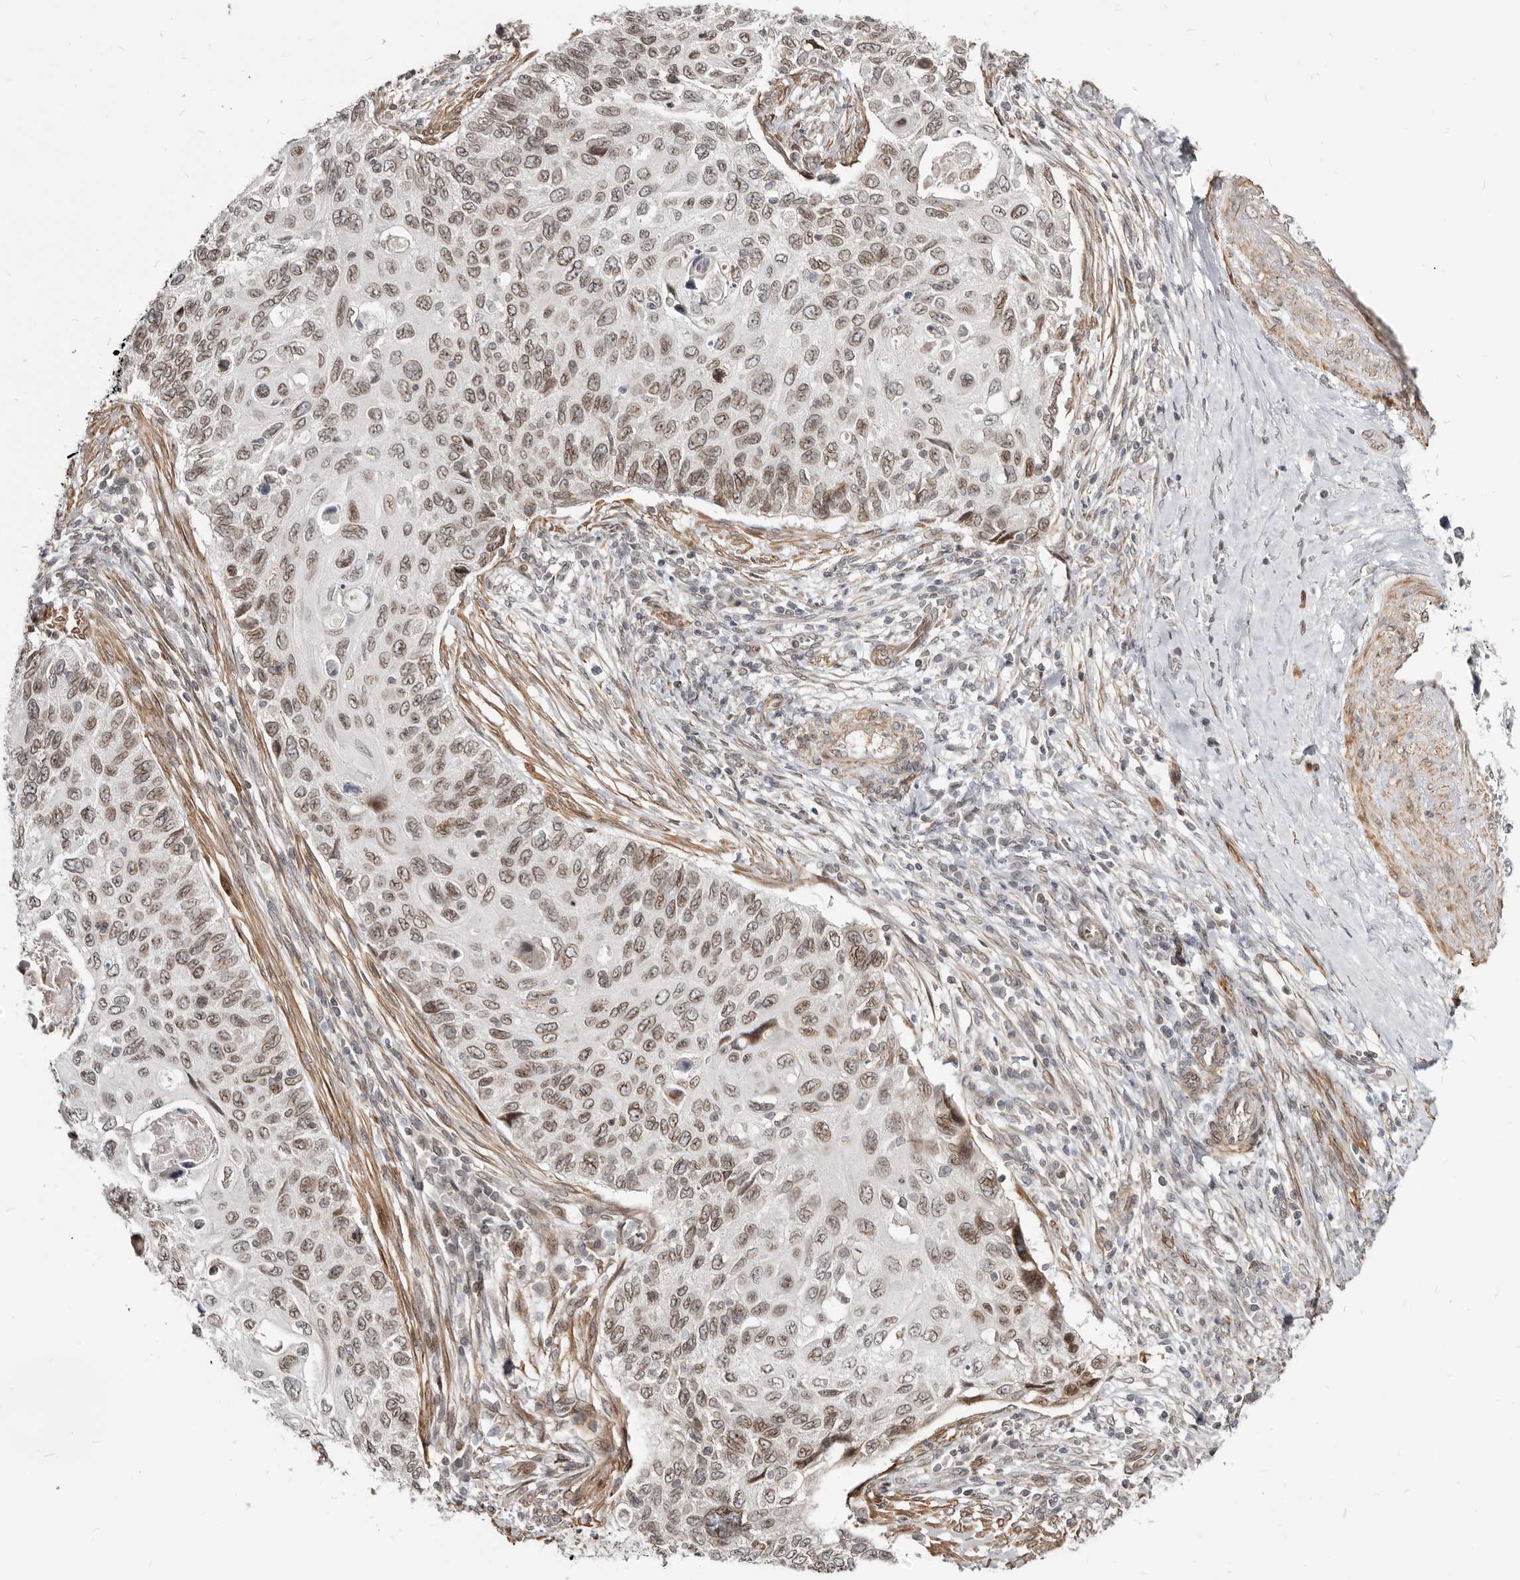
{"staining": {"intensity": "weak", "quantity": ">75%", "location": "cytoplasmic/membranous,nuclear"}, "tissue": "cervical cancer", "cell_type": "Tumor cells", "image_type": "cancer", "snomed": [{"axis": "morphology", "description": "Squamous cell carcinoma, NOS"}, {"axis": "topography", "description": "Cervix"}], "caption": "Protein staining of cervical cancer tissue shows weak cytoplasmic/membranous and nuclear expression in about >75% of tumor cells. (Stains: DAB in brown, nuclei in blue, Microscopy: brightfield microscopy at high magnification).", "gene": "NUP153", "patient": {"sex": "female", "age": 70}}